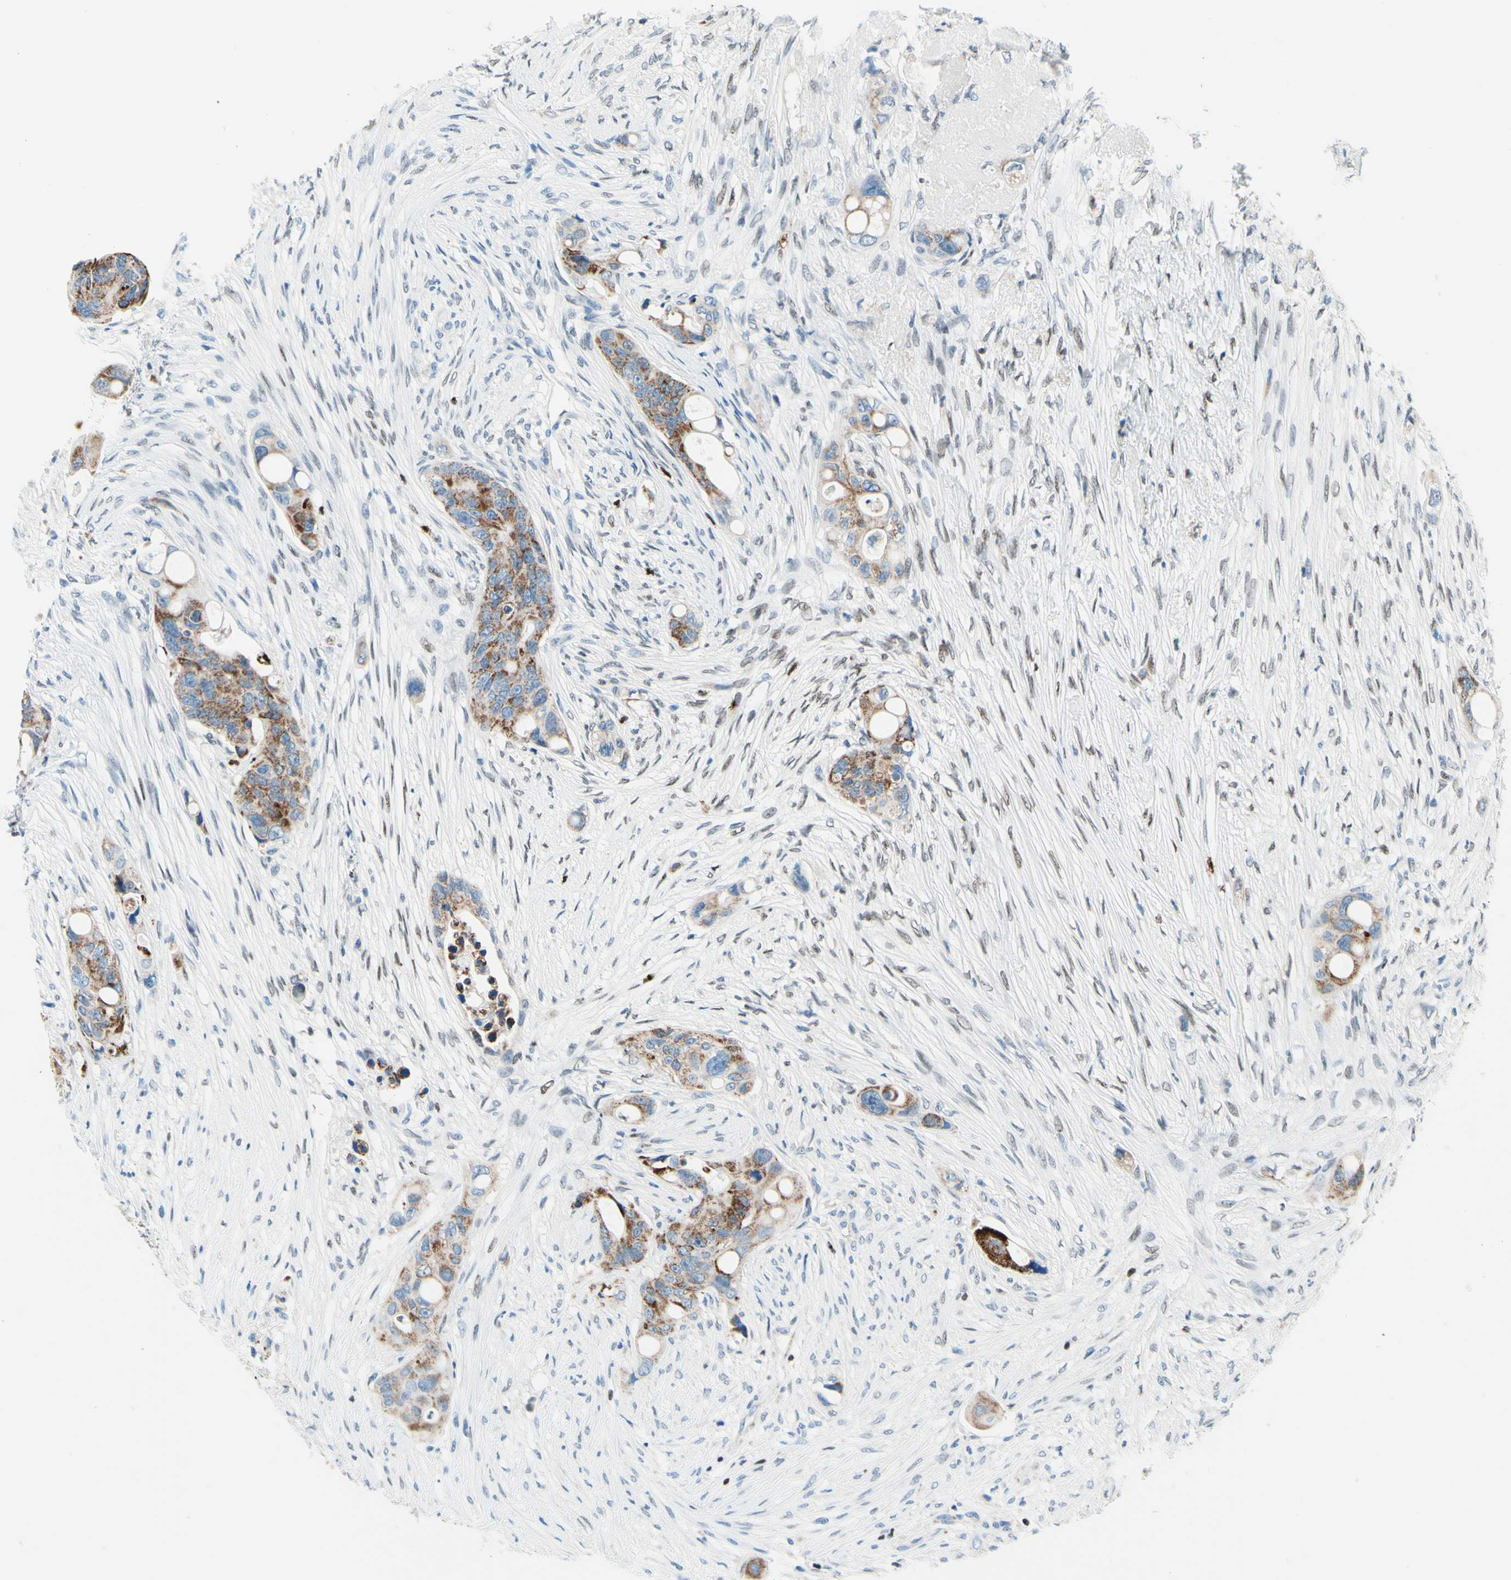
{"staining": {"intensity": "moderate", "quantity": ">75%", "location": "cytoplasmic/membranous"}, "tissue": "colorectal cancer", "cell_type": "Tumor cells", "image_type": "cancer", "snomed": [{"axis": "morphology", "description": "Adenocarcinoma, NOS"}, {"axis": "topography", "description": "Colon"}], "caption": "Colorectal cancer stained with IHC exhibits moderate cytoplasmic/membranous expression in approximately >75% of tumor cells.", "gene": "CBX7", "patient": {"sex": "female", "age": 57}}